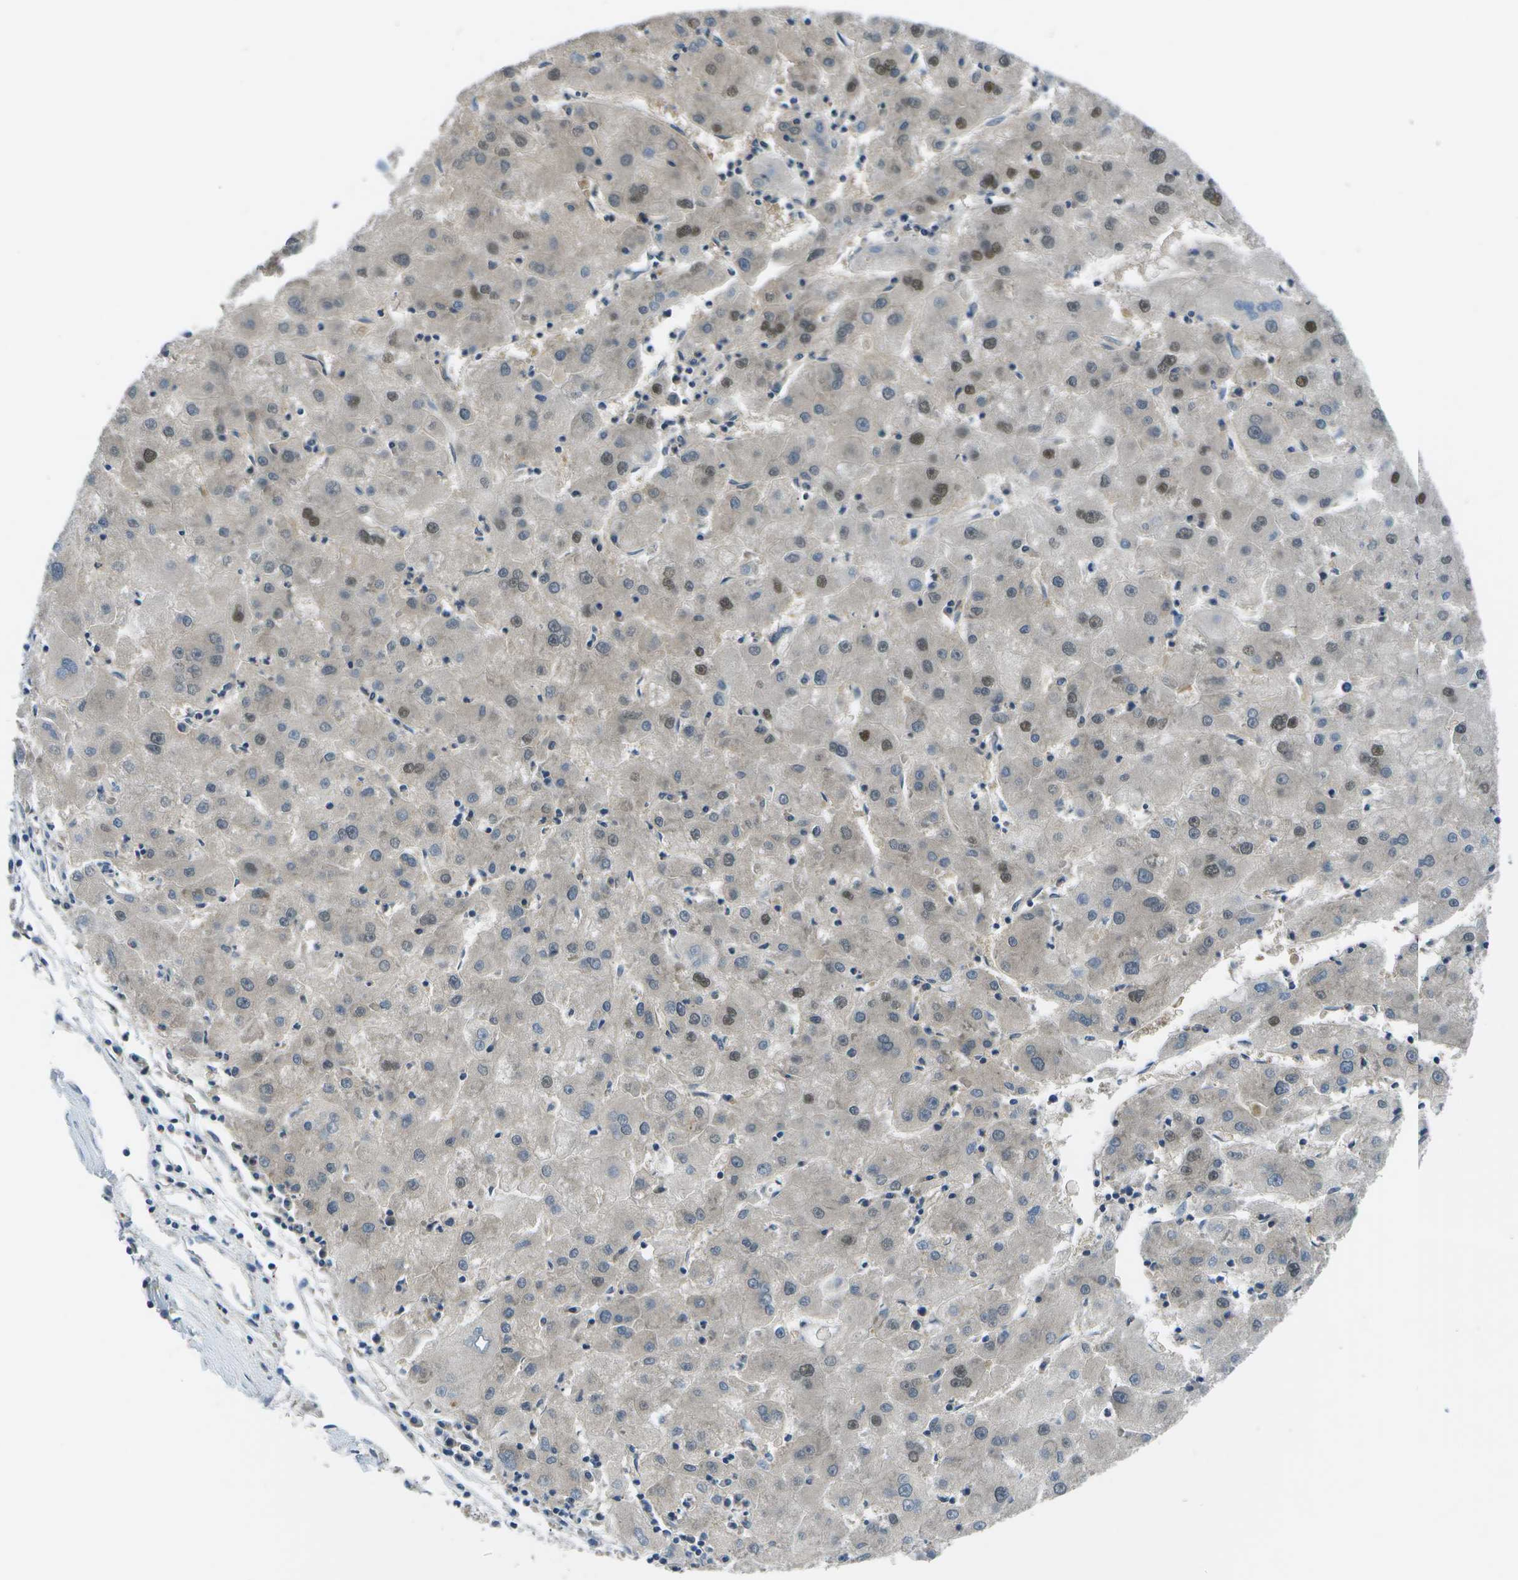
{"staining": {"intensity": "weak", "quantity": "<25%", "location": "nuclear"}, "tissue": "liver cancer", "cell_type": "Tumor cells", "image_type": "cancer", "snomed": [{"axis": "morphology", "description": "Carcinoma, Hepatocellular, NOS"}, {"axis": "topography", "description": "Liver"}], "caption": "Immunohistochemistry photomicrograph of human liver cancer stained for a protein (brown), which reveals no staining in tumor cells.", "gene": "ENPP5", "patient": {"sex": "male", "age": 72}}